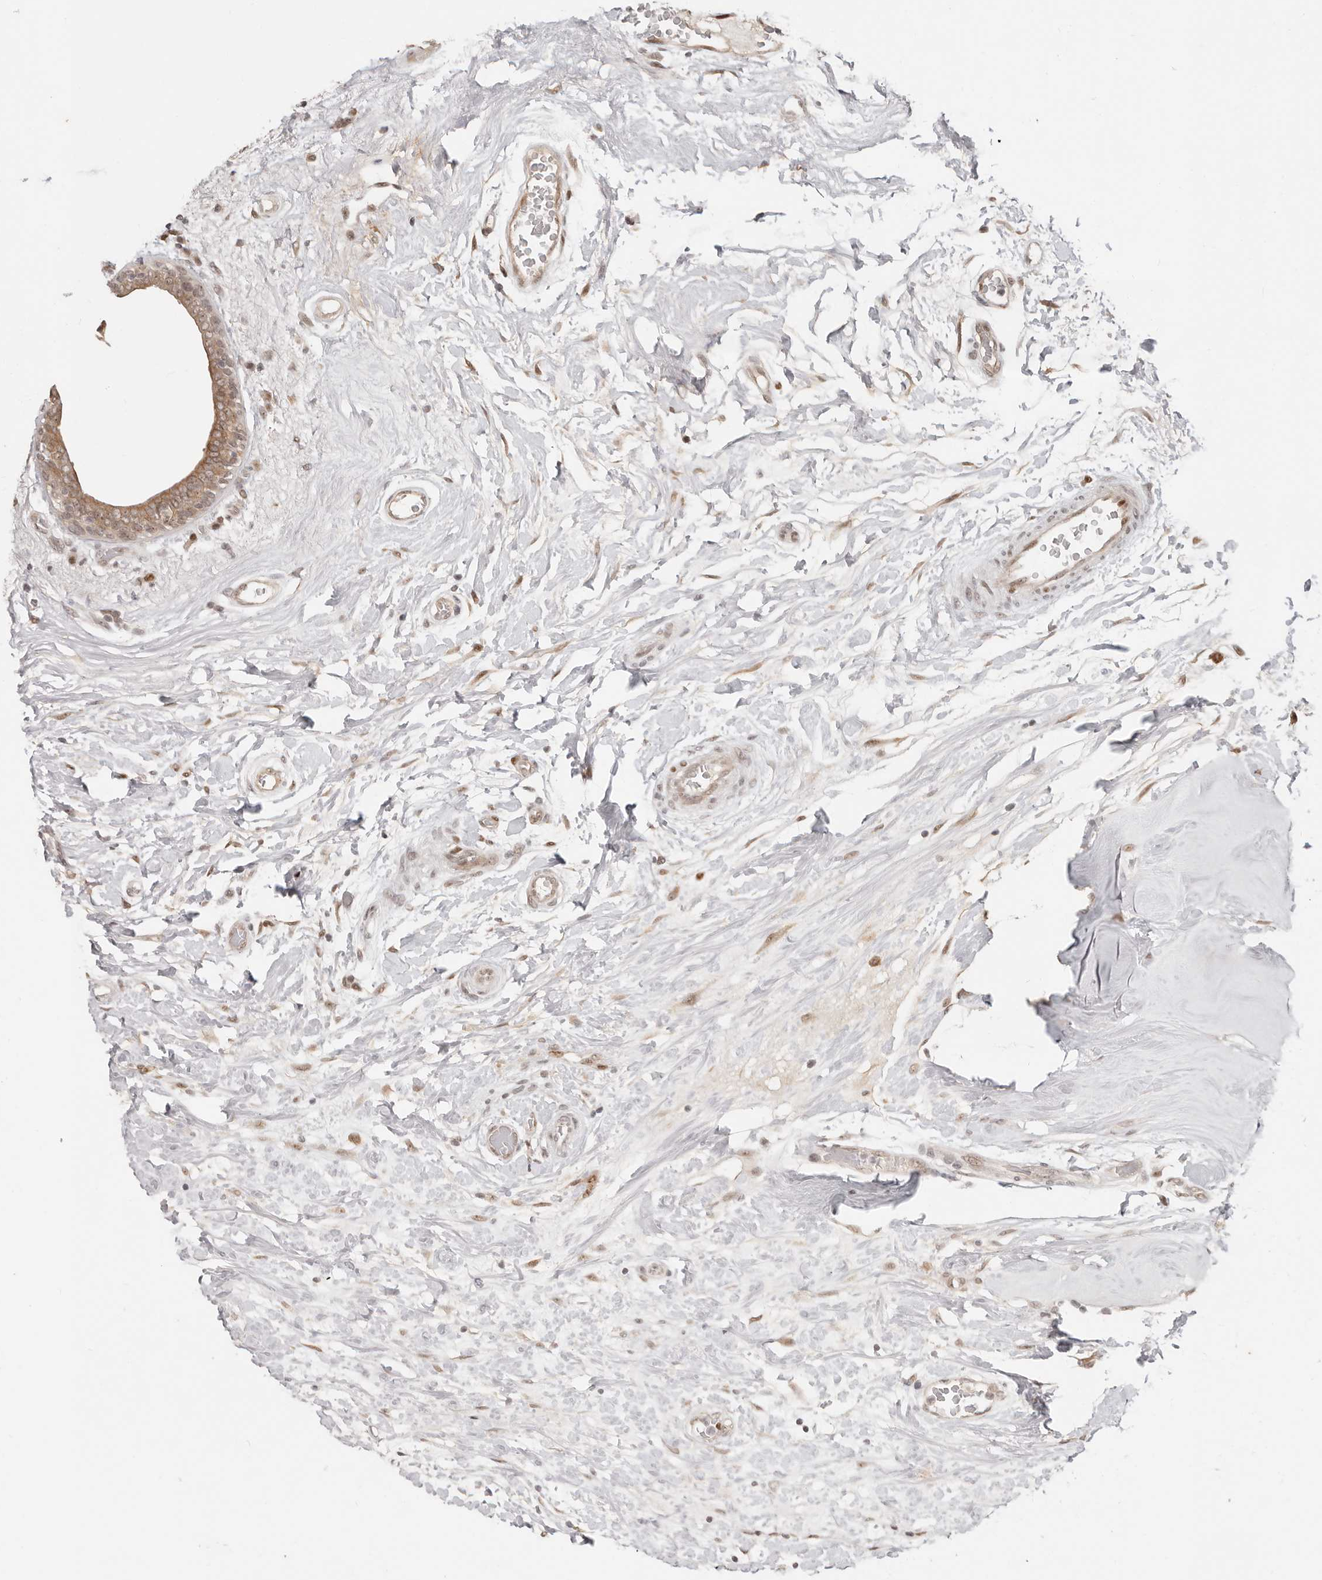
{"staining": {"intensity": "moderate", "quantity": ">75%", "location": "nuclear"}, "tissue": "breast cancer", "cell_type": "Tumor cells", "image_type": "cancer", "snomed": [{"axis": "morphology", "description": "Duct carcinoma"}, {"axis": "topography", "description": "Breast"}], "caption": "Tumor cells exhibit medium levels of moderate nuclear positivity in about >75% of cells in breast cancer.", "gene": "RFC2", "patient": {"sex": "female", "age": 62}}